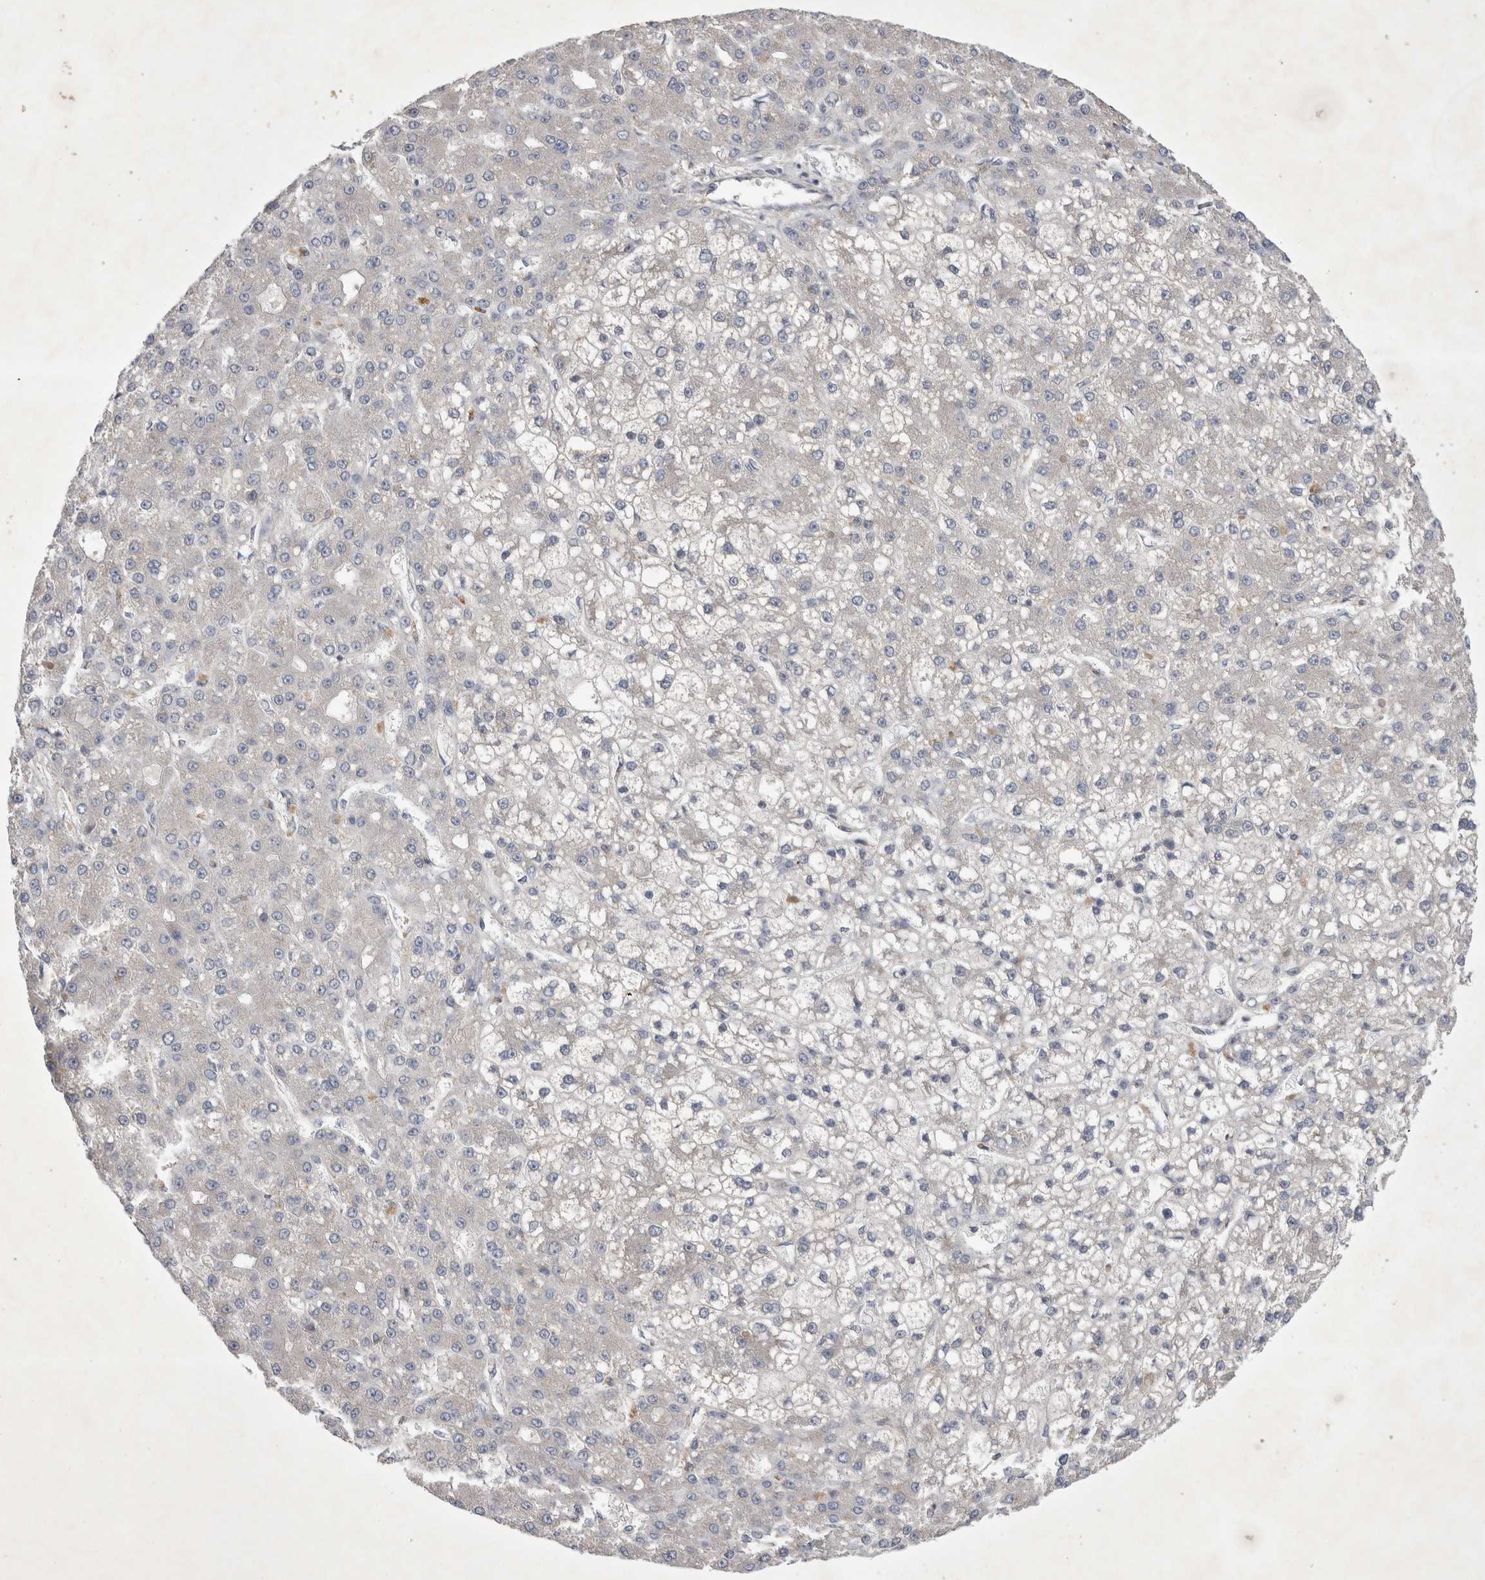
{"staining": {"intensity": "negative", "quantity": "none", "location": "none"}, "tissue": "liver cancer", "cell_type": "Tumor cells", "image_type": "cancer", "snomed": [{"axis": "morphology", "description": "Carcinoma, Hepatocellular, NOS"}, {"axis": "topography", "description": "Liver"}], "caption": "This is a photomicrograph of IHC staining of hepatocellular carcinoma (liver), which shows no staining in tumor cells.", "gene": "SRD5A3", "patient": {"sex": "male", "age": 67}}